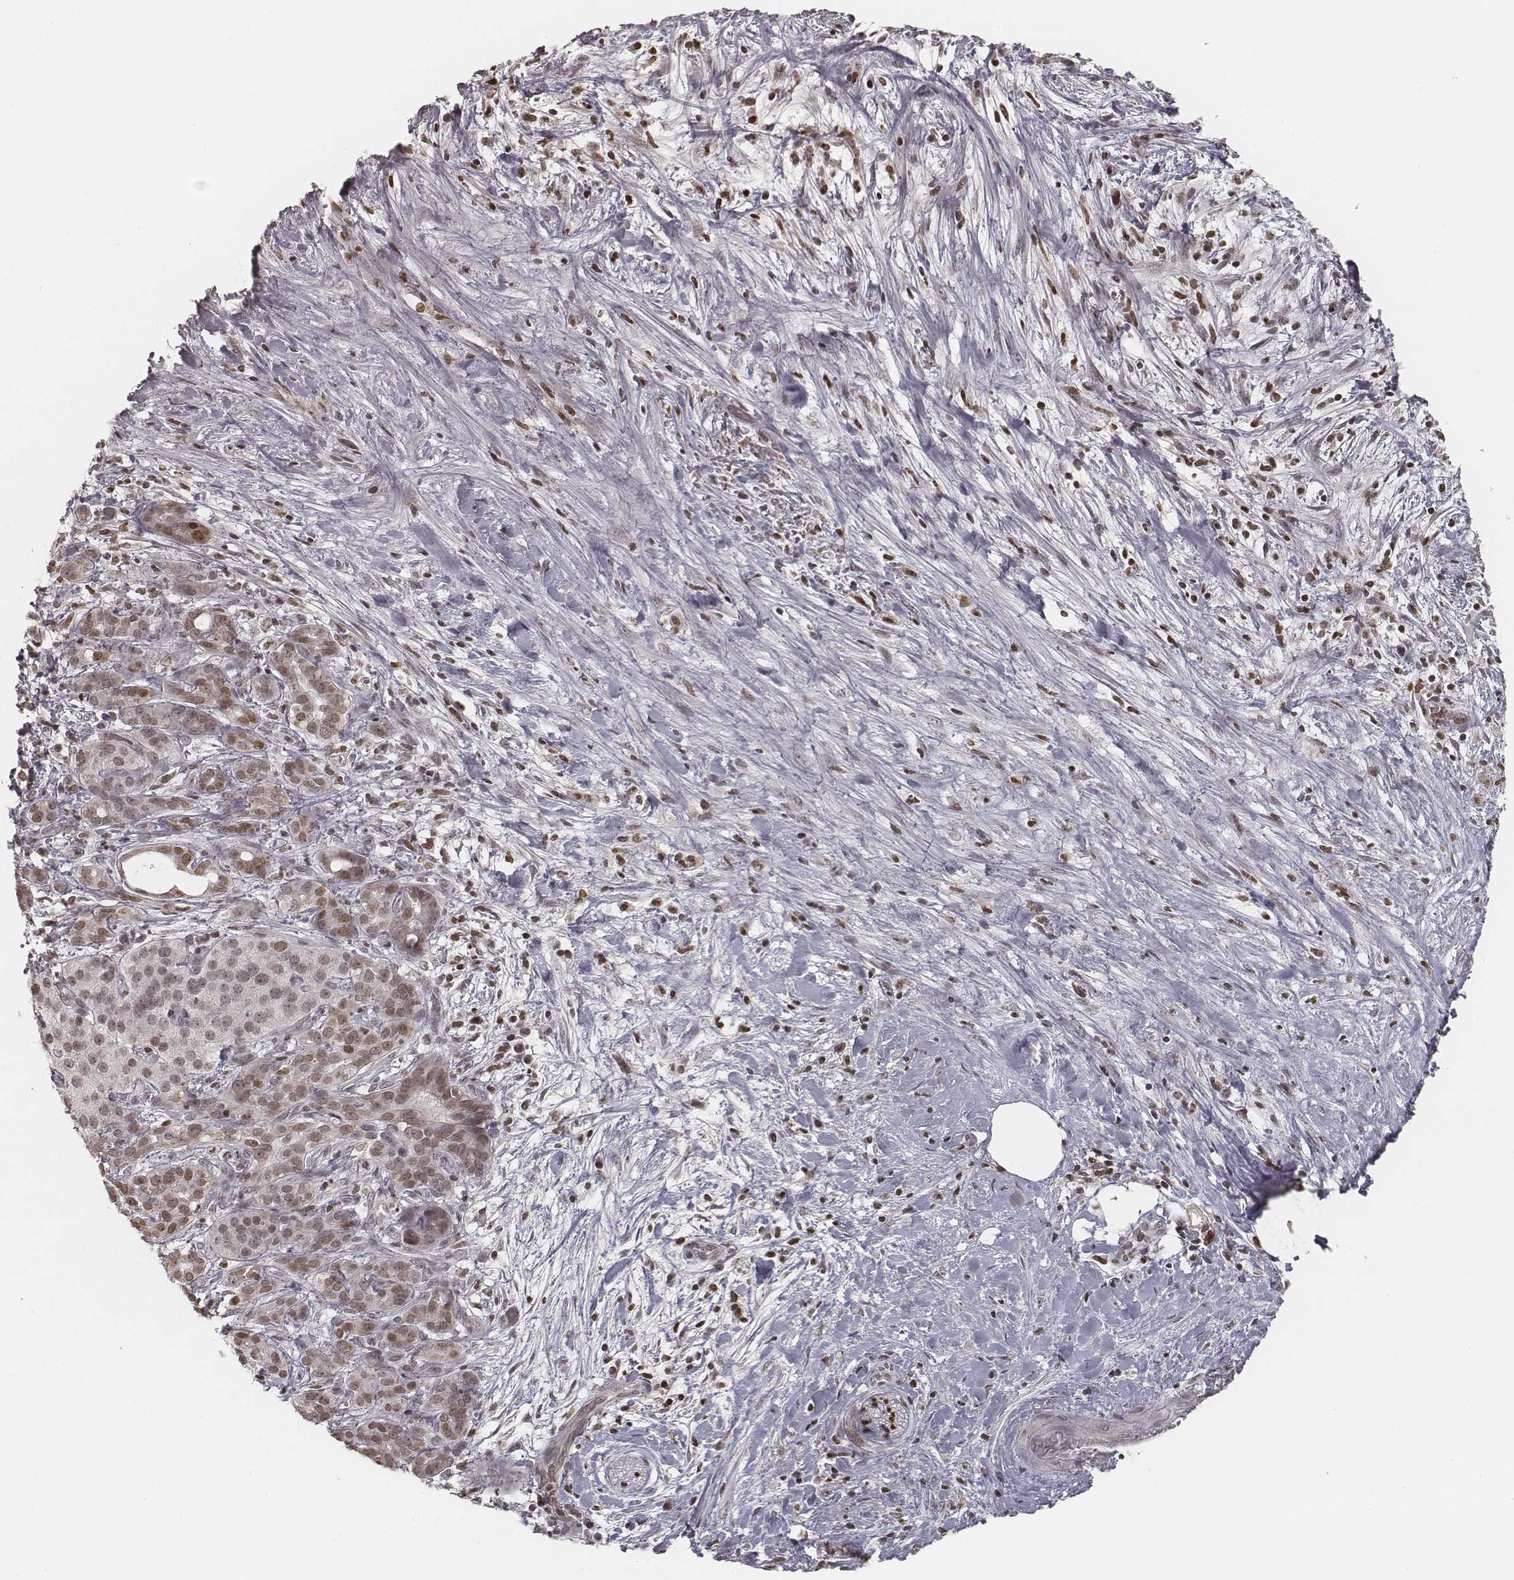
{"staining": {"intensity": "moderate", "quantity": ">75%", "location": "nuclear"}, "tissue": "pancreatic cancer", "cell_type": "Tumor cells", "image_type": "cancer", "snomed": [{"axis": "morphology", "description": "Adenocarcinoma, NOS"}, {"axis": "topography", "description": "Pancreas"}], "caption": "Pancreatic adenocarcinoma was stained to show a protein in brown. There is medium levels of moderate nuclear staining in about >75% of tumor cells.", "gene": "HMGA2", "patient": {"sex": "male", "age": 44}}